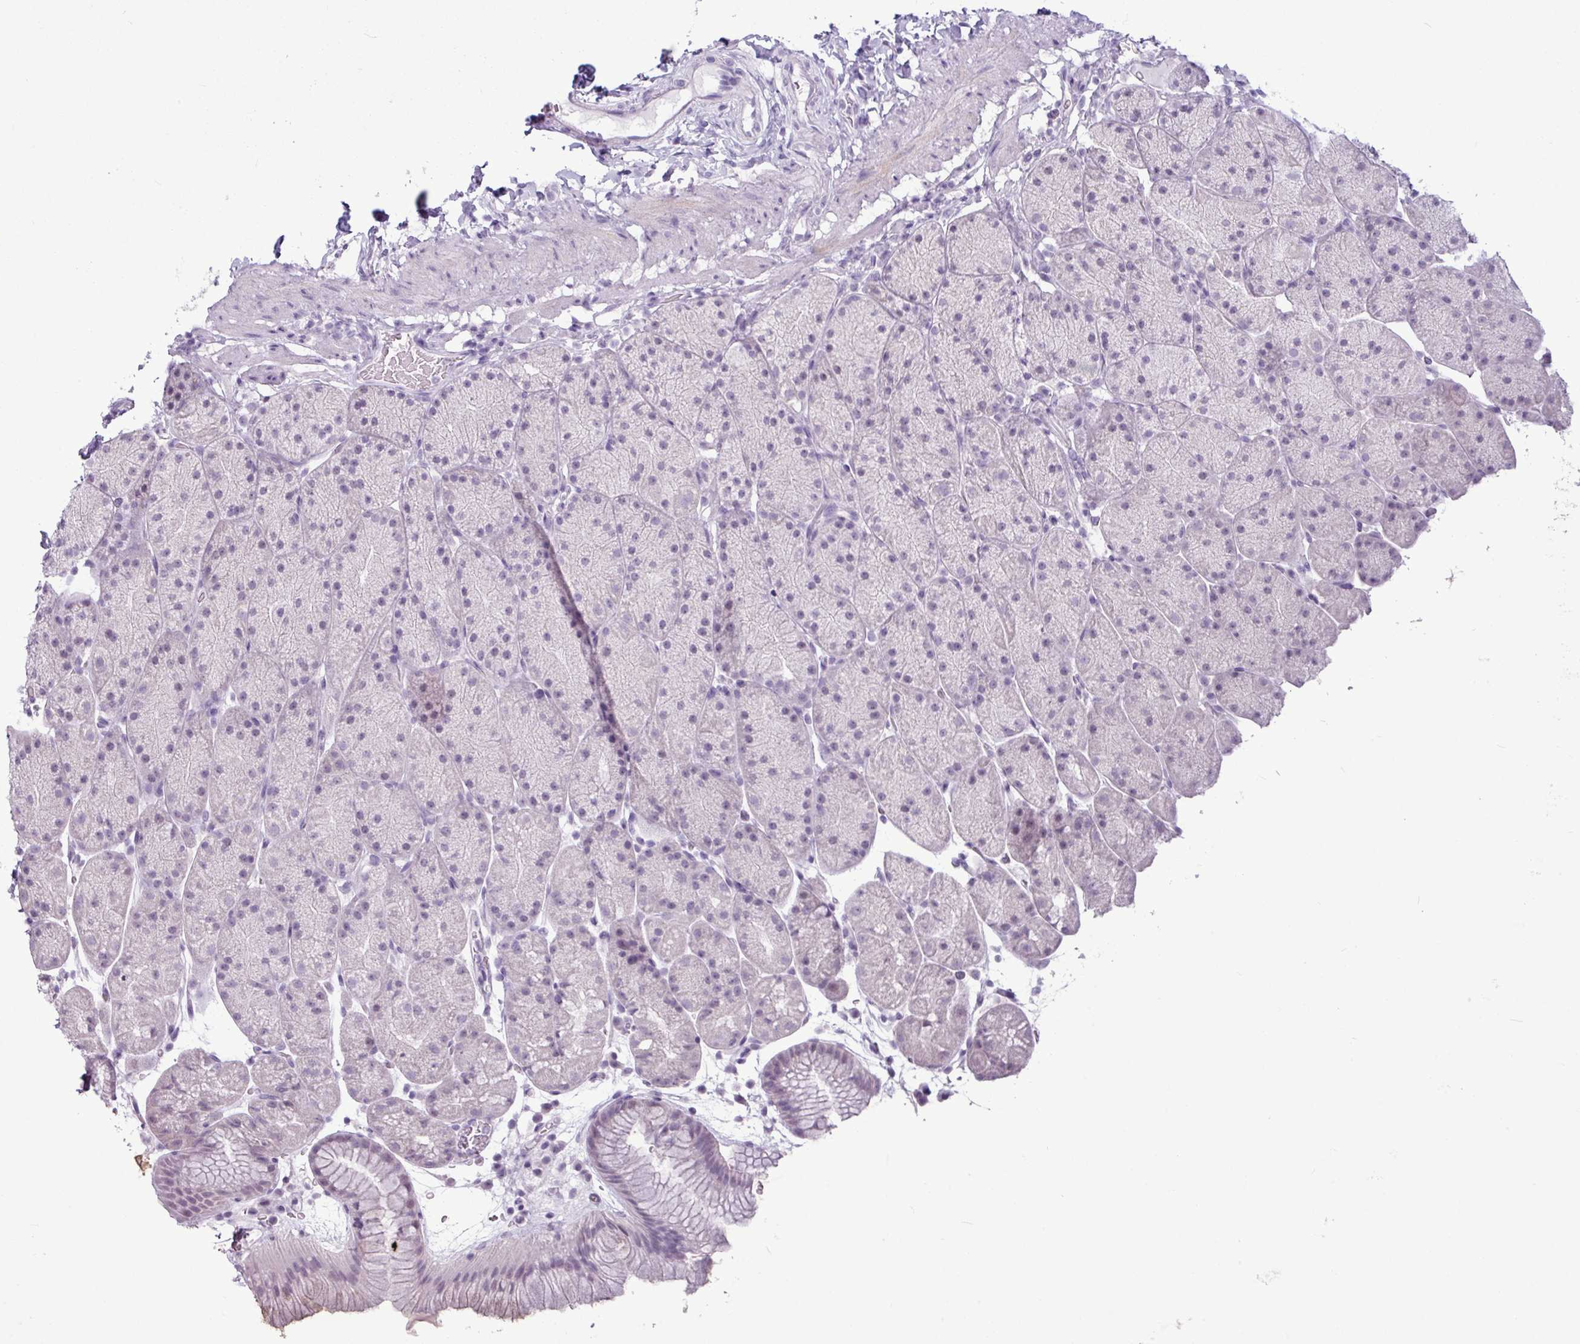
{"staining": {"intensity": "negative", "quantity": "none", "location": "none"}, "tissue": "stomach", "cell_type": "Glandular cells", "image_type": "normal", "snomed": [{"axis": "morphology", "description": "Normal tissue, NOS"}, {"axis": "topography", "description": "Stomach, upper"}, {"axis": "topography", "description": "Stomach, lower"}], "caption": "The micrograph demonstrates no significant expression in glandular cells of stomach. Nuclei are stained in blue.", "gene": "AMY2A", "patient": {"sex": "male", "age": 67}}